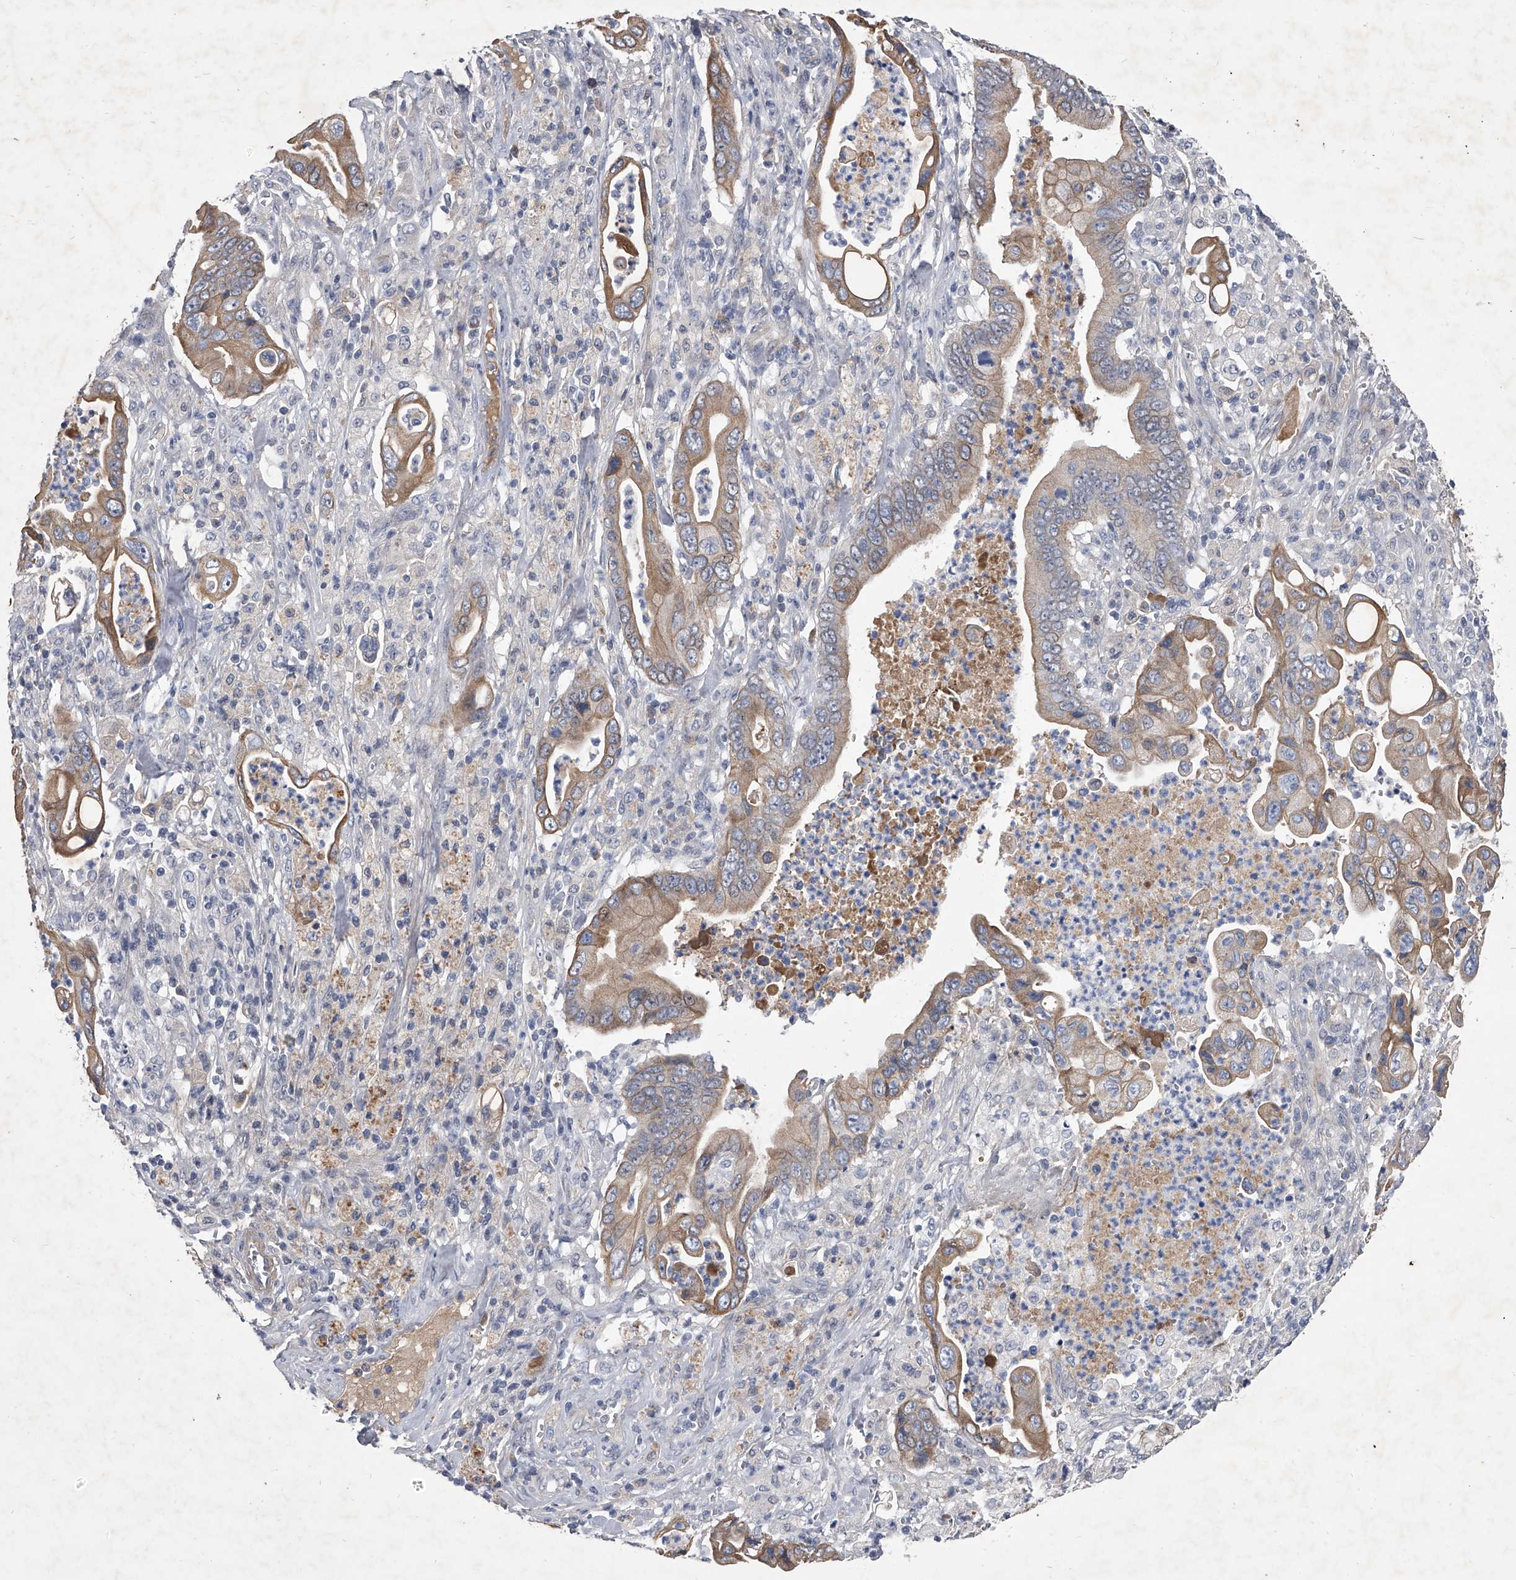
{"staining": {"intensity": "moderate", "quantity": ">75%", "location": "cytoplasmic/membranous"}, "tissue": "pancreatic cancer", "cell_type": "Tumor cells", "image_type": "cancer", "snomed": [{"axis": "morphology", "description": "Adenocarcinoma, NOS"}, {"axis": "topography", "description": "Pancreas"}], "caption": "Pancreatic cancer (adenocarcinoma) stained for a protein (brown) demonstrates moderate cytoplasmic/membranous positive positivity in about >75% of tumor cells.", "gene": "ZNF76", "patient": {"sex": "male", "age": 78}}